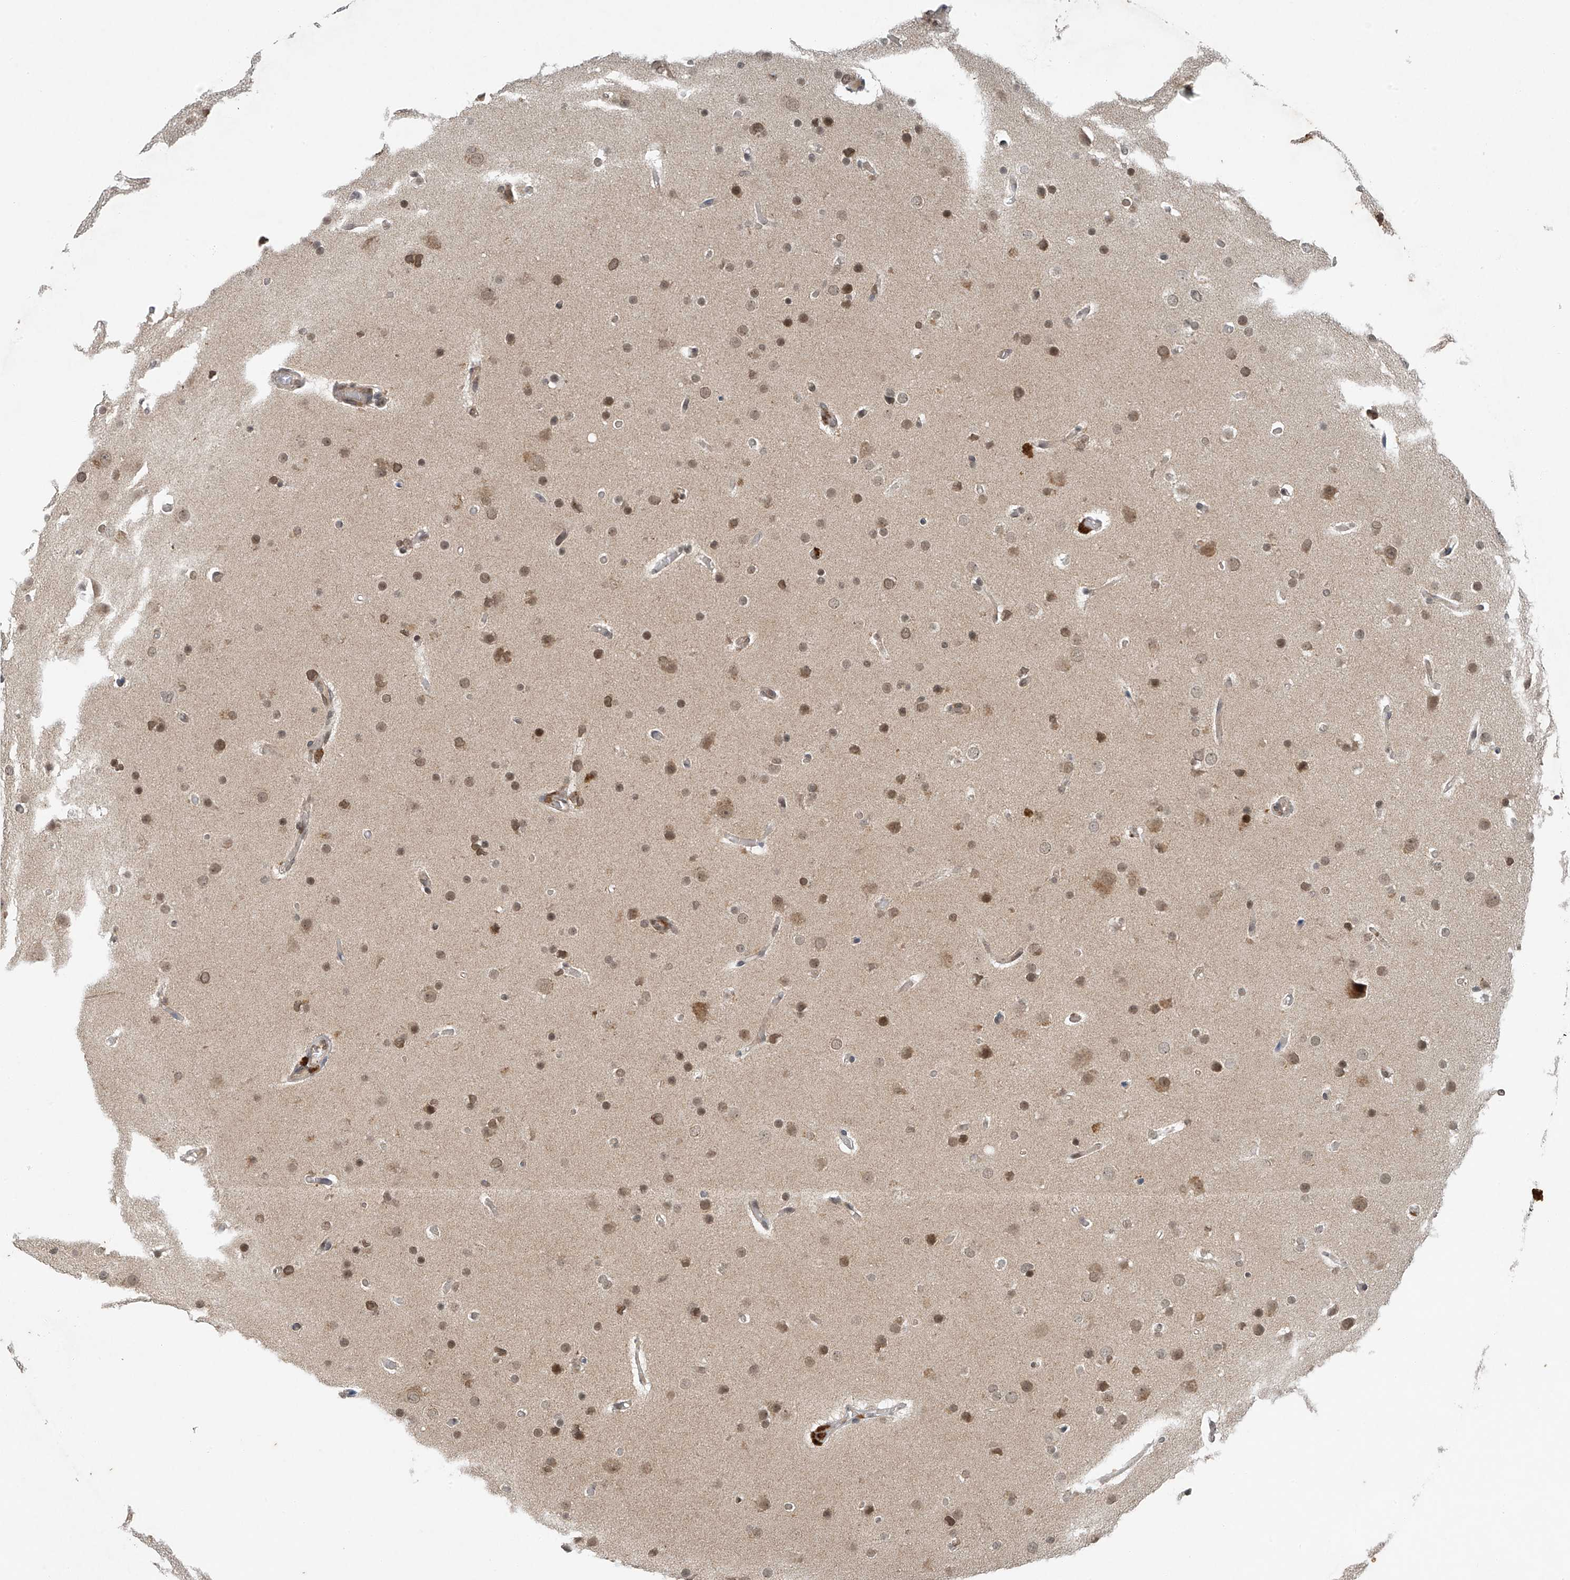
{"staining": {"intensity": "moderate", "quantity": "25%-75%", "location": "nuclear"}, "tissue": "glioma", "cell_type": "Tumor cells", "image_type": "cancer", "snomed": [{"axis": "morphology", "description": "Glioma, malignant, High grade"}, {"axis": "topography", "description": "Cerebral cortex"}], "caption": "Human malignant glioma (high-grade) stained with a protein marker reveals moderate staining in tumor cells.", "gene": "TAF8", "patient": {"sex": "female", "age": 36}}